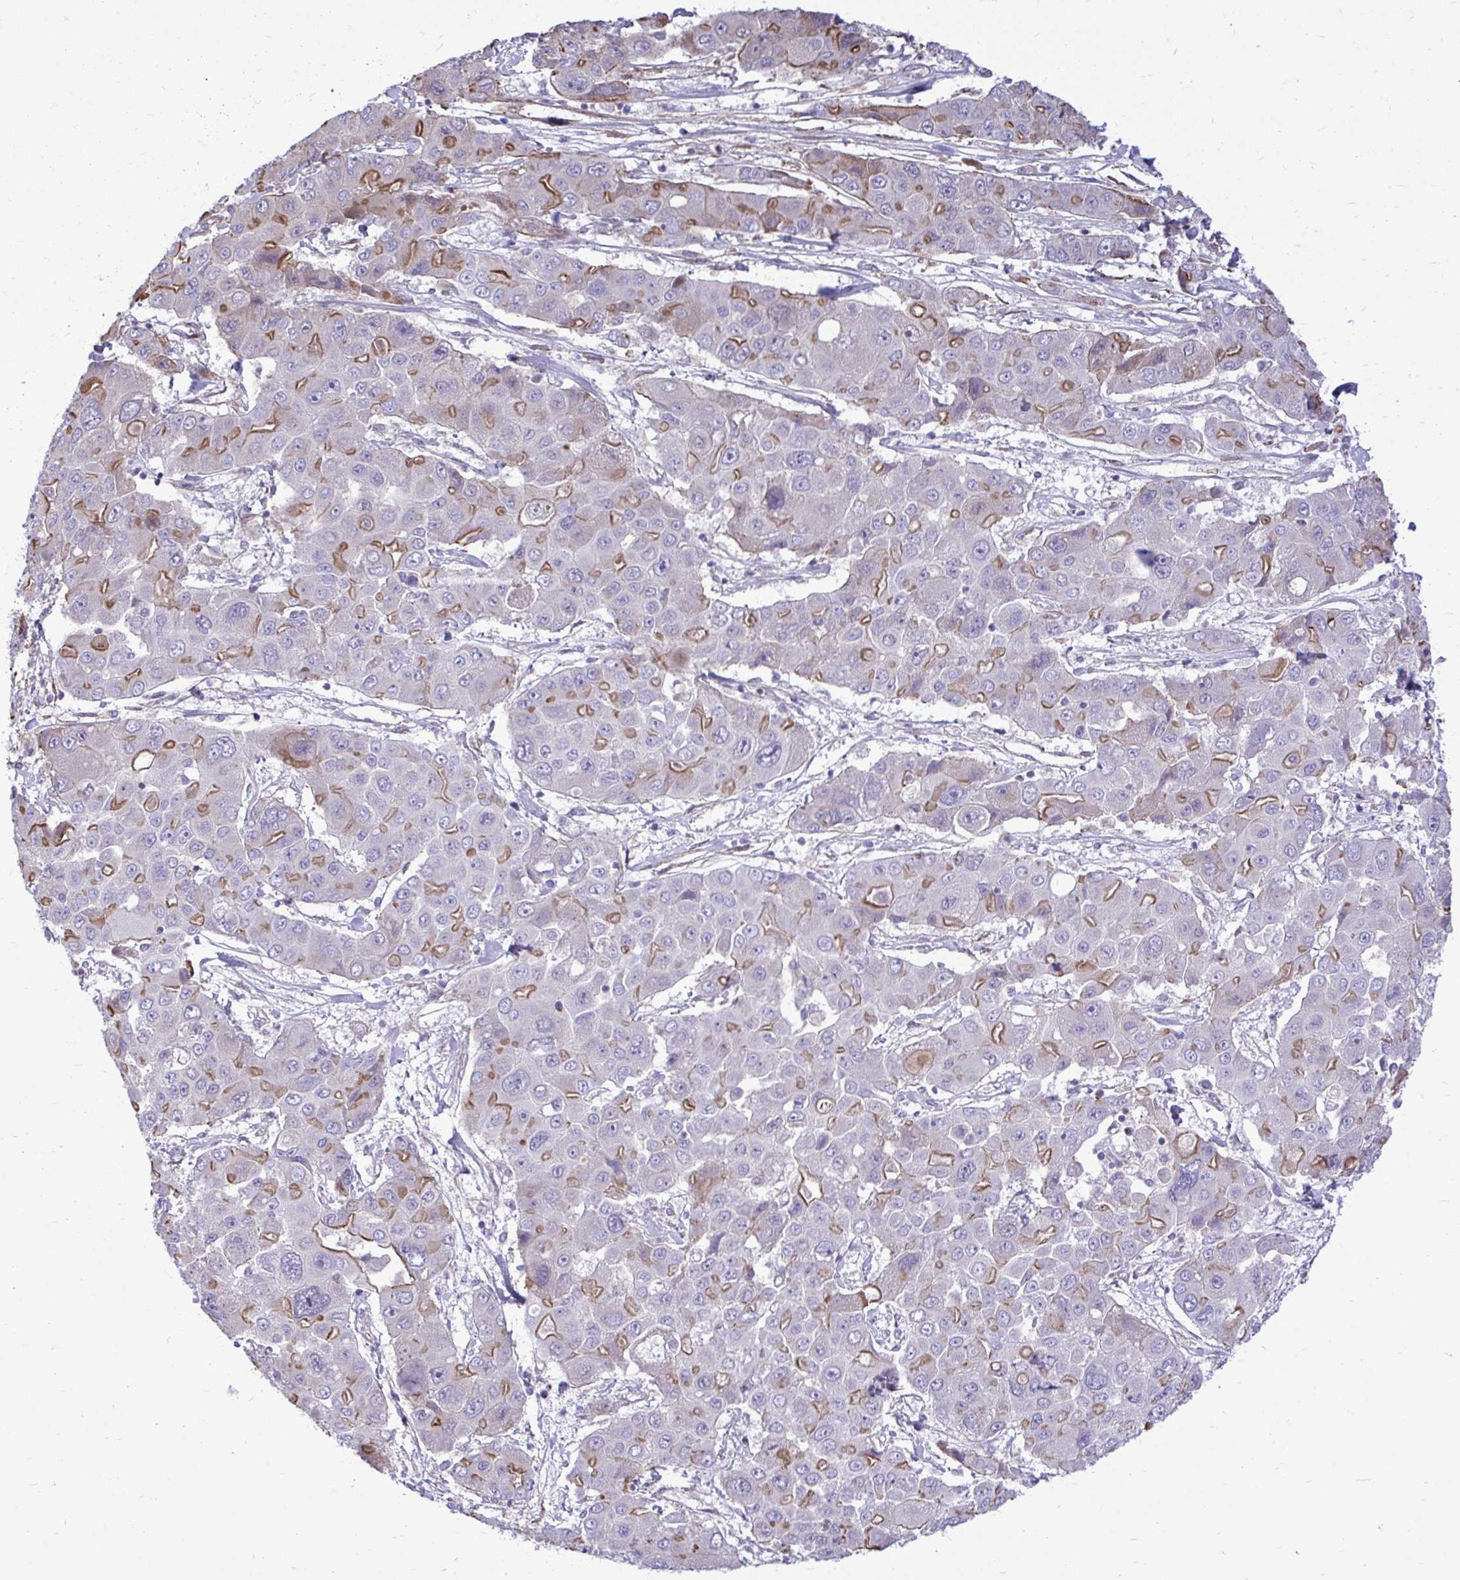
{"staining": {"intensity": "moderate", "quantity": "<25%", "location": "cytoplasmic/membranous"}, "tissue": "liver cancer", "cell_type": "Tumor cells", "image_type": "cancer", "snomed": [{"axis": "morphology", "description": "Cholangiocarcinoma"}, {"axis": "topography", "description": "Liver"}], "caption": "A histopathology image showing moderate cytoplasmic/membranous positivity in approximately <25% of tumor cells in liver cancer (cholangiocarcinoma), as visualized by brown immunohistochemical staining.", "gene": "ATP13A2", "patient": {"sex": "male", "age": 67}}